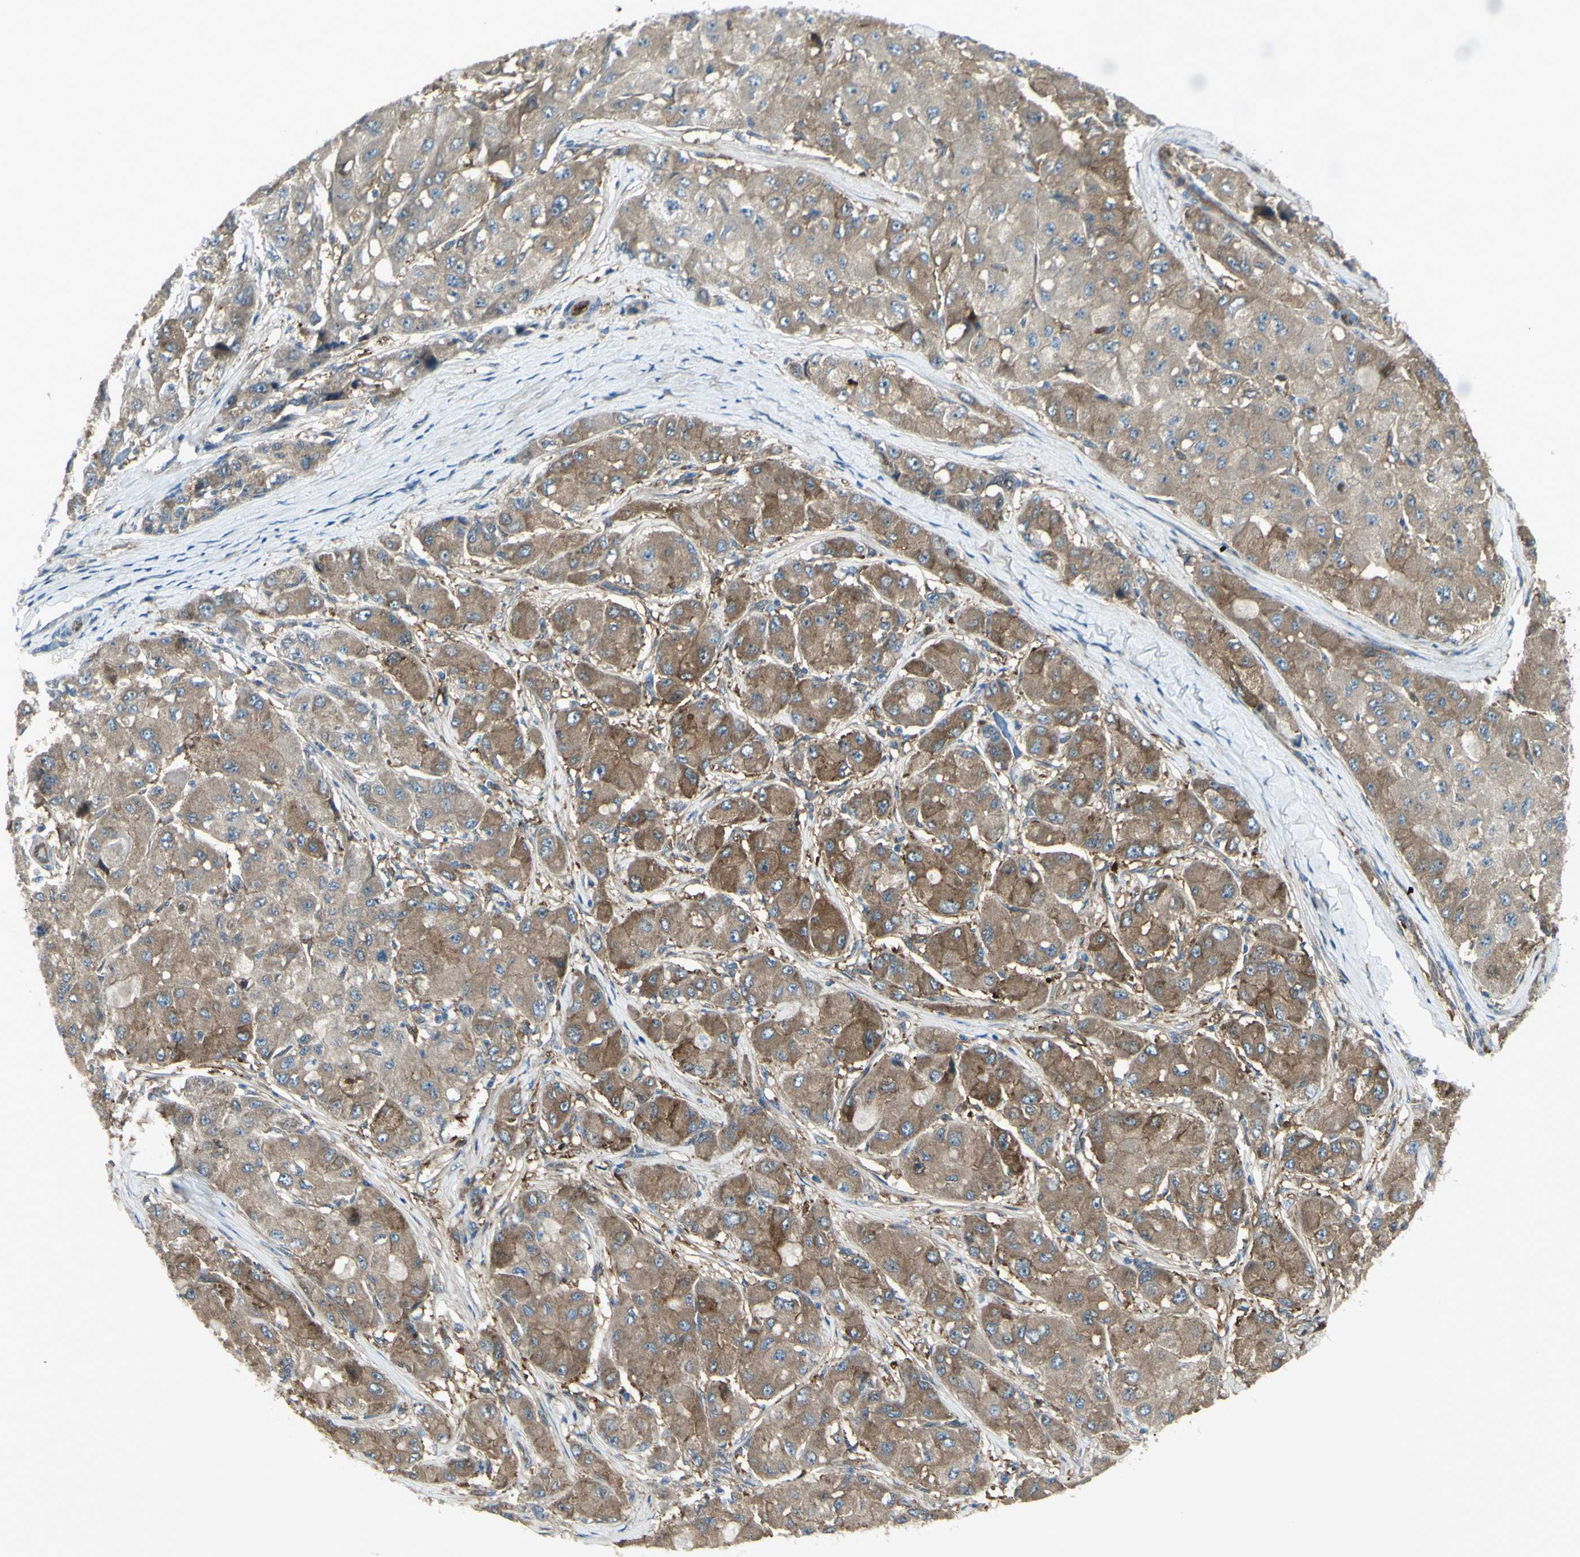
{"staining": {"intensity": "moderate", "quantity": ">75%", "location": "cytoplasmic/membranous"}, "tissue": "liver cancer", "cell_type": "Tumor cells", "image_type": "cancer", "snomed": [{"axis": "morphology", "description": "Carcinoma, Hepatocellular, NOS"}, {"axis": "topography", "description": "Liver"}], "caption": "Liver hepatocellular carcinoma stained with DAB immunohistochemistry (IHC) exhibits medium levels of moderate cytoplasmic/membranous expression in about >75% of tumor cells. (brown staining indicates protein expression, while blue staining denotes nuclei).", "gene": "IGSF9B", "patient": {"sex": "male", "age": 80}}